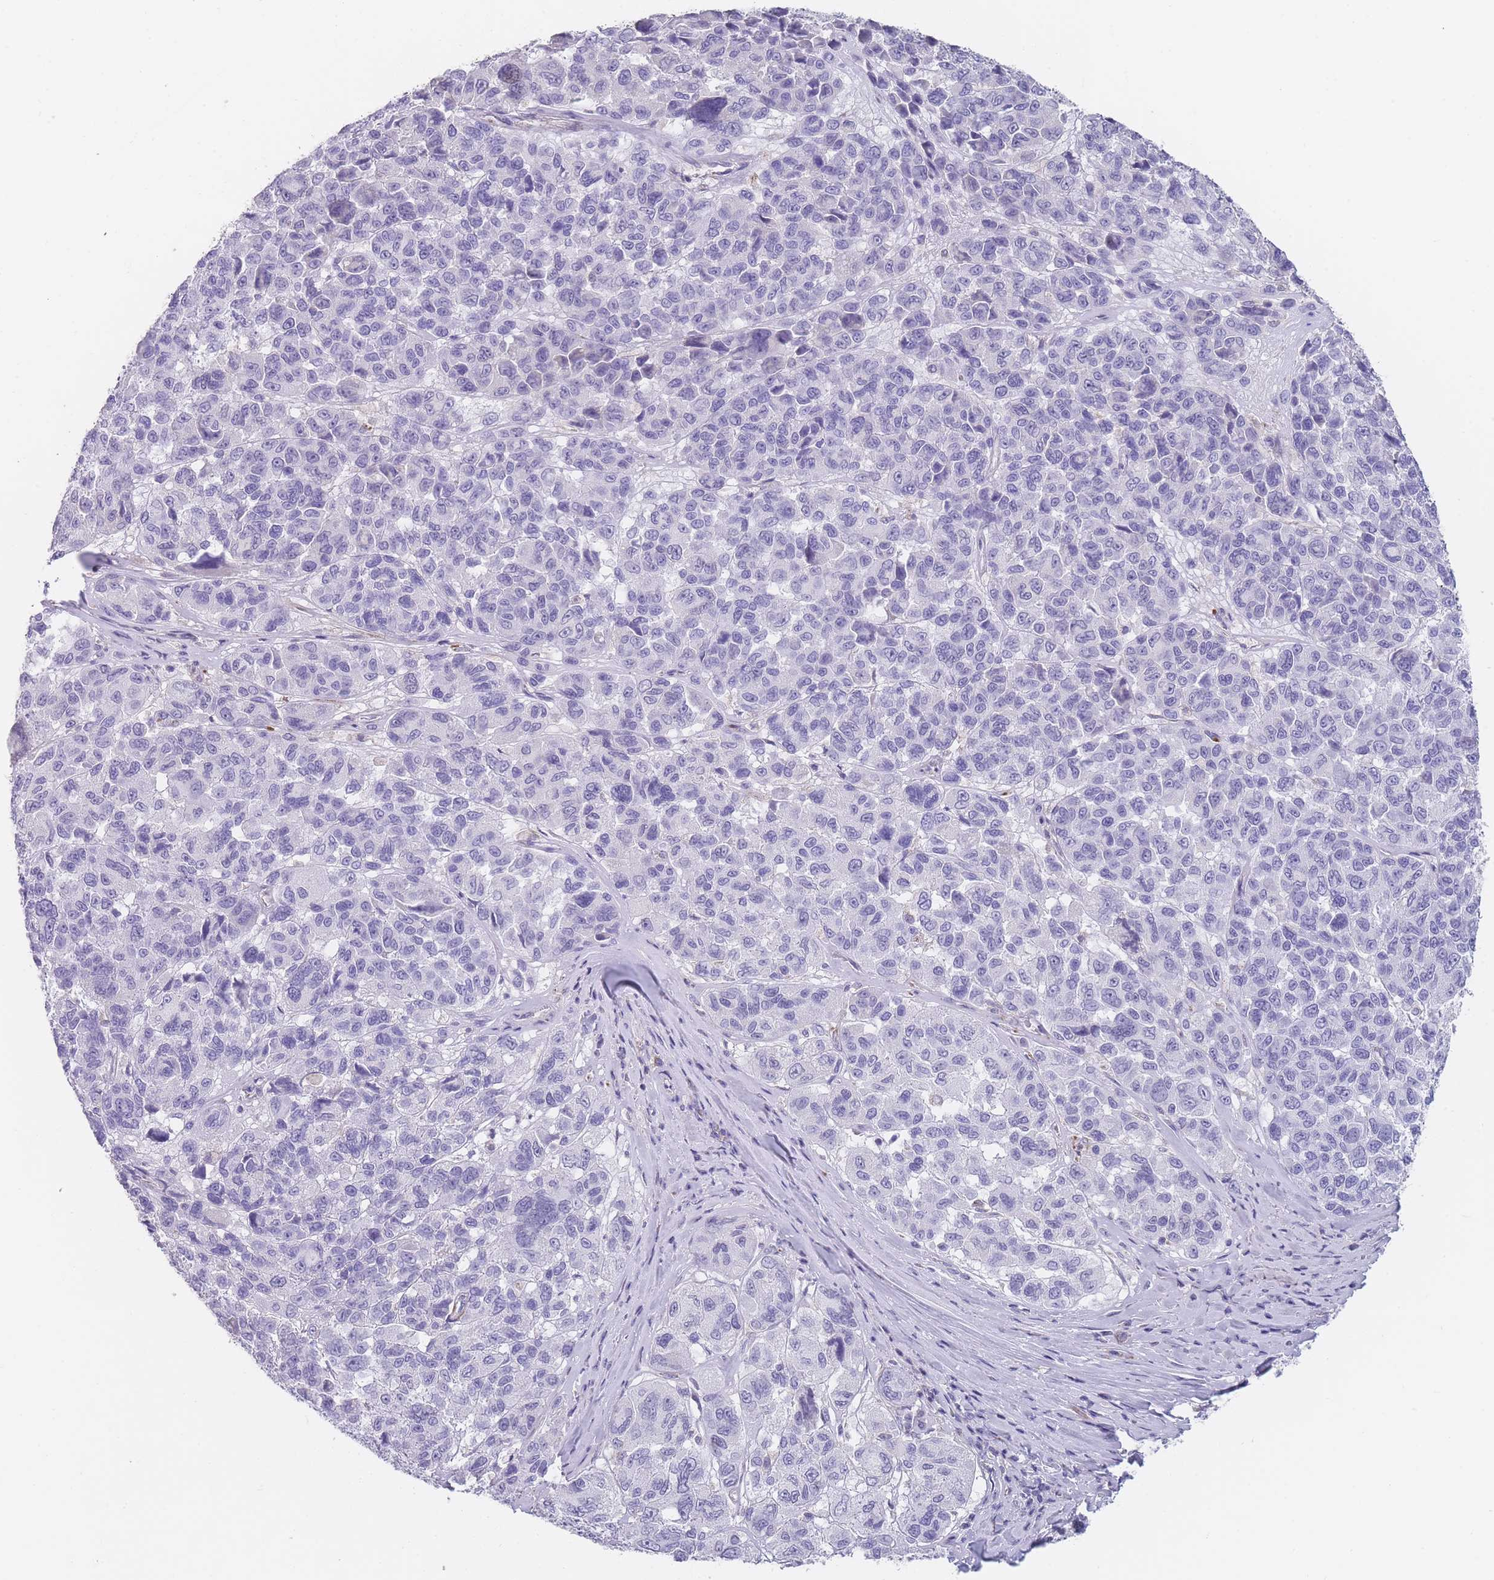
{"staining": {"intensity": "negative", "quantity": "none", "location": "none"}, "tissue": "melanoma", "cell_type": "Tumor cells", "image_type": "cancer", "snomed": [{"axis": "morphology", "description": "Malignant melanoma, NOS"}, {"axis": "topography", "description": "Skin"}], "caption": "DAB (3,3'-diaminobenzidine) immunohistochemical staining of malignant melanoma demonstrates no significant expression in tumor cells.", "gene": "MRPS14", "patient": {"sex": "female", "age": 66}}